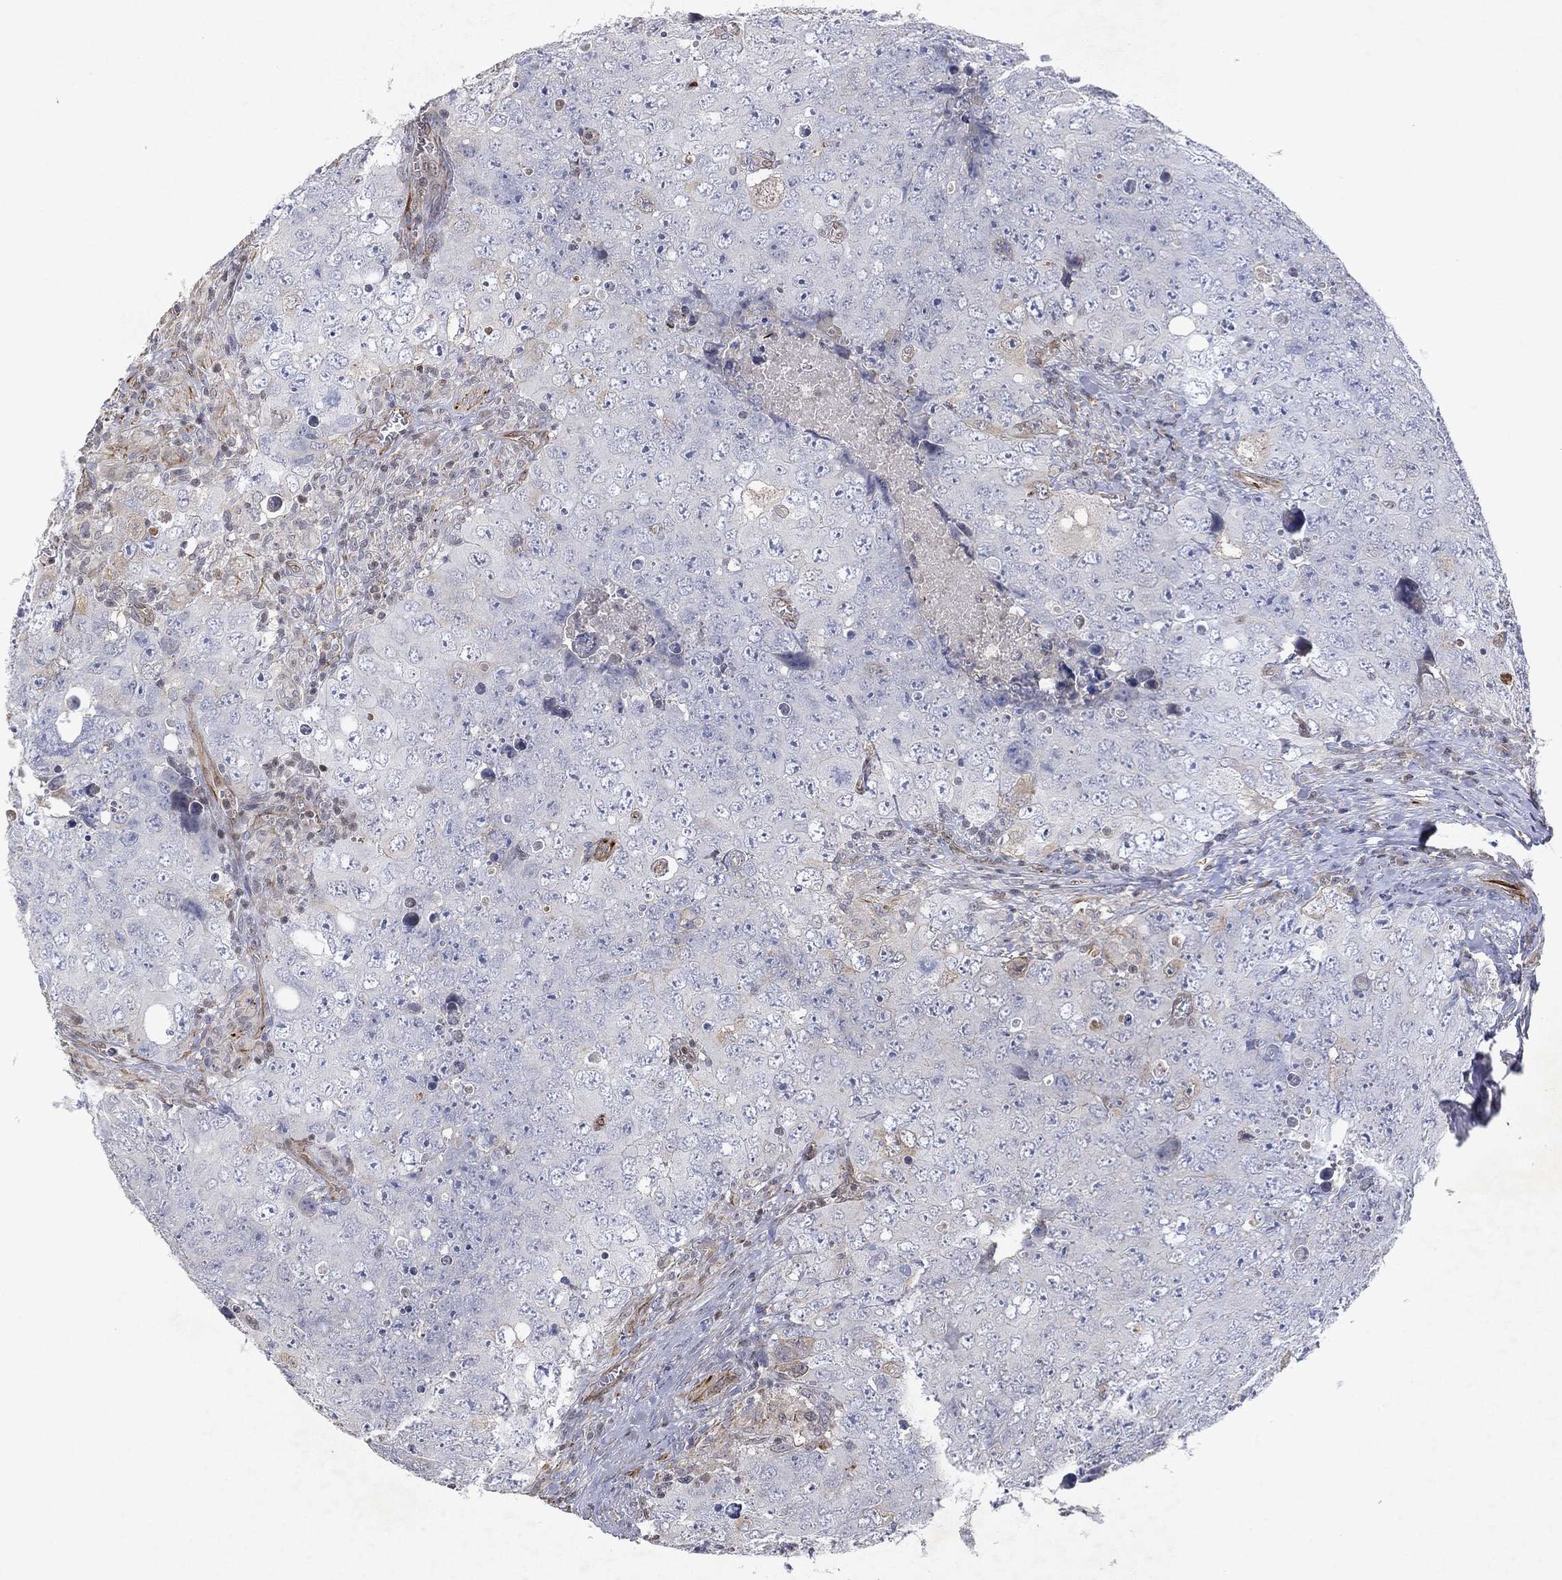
{"staining": {"intensity": "negative", "quantity": "none", "location": "none"}, "tissue": "testis cancer", "cell_type": "Tumor cells", "image_type": "cancer", "snomed": [{"axis": "morphology", "description": "Seminoma, NOS"}, {"axis": "topography", "description": "Testis"}], "caption": "This is an immunohistochemistry photomicrograph of testis cancer (seminoma). There is no expression in tumor cells.", "gene": "FLI1", "patient": {"sex": "male", "age": 34}}